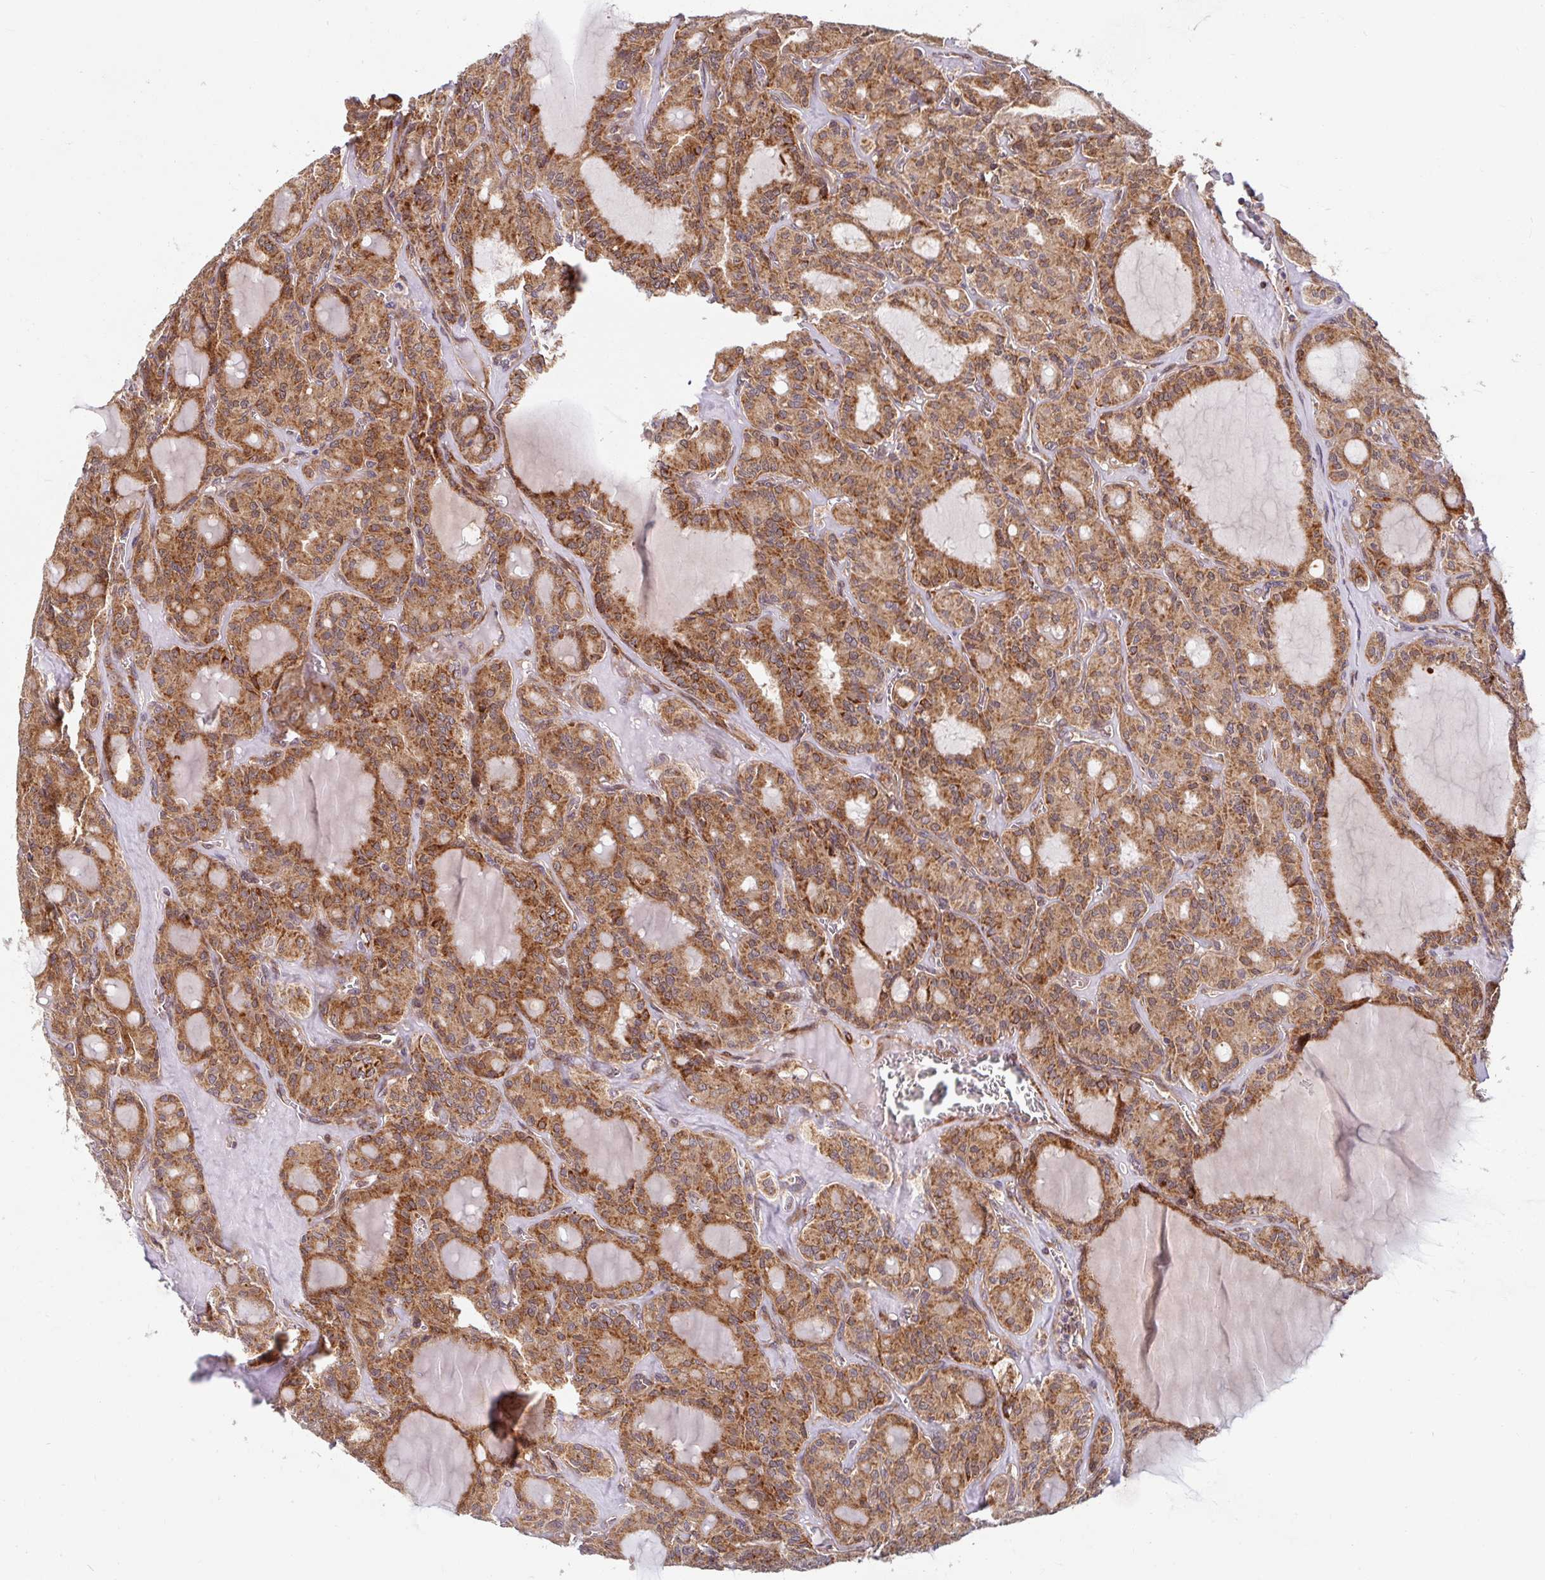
{"staining": {"intensity": "moderate", "quantity": ">75%", "location": "cytoplasmic/membranous"}, "tissue": "thyroid cancer", "cell_type": "Tumor cells", "image_type": "cancer", "snomed": [{"axis": "morphology", "description": "Papillary adenocarcinoma, NOS"}, {"axis": "topography", "description": "Thyroid gland"}], "caption": "Protein expression analysis of papillary adenocarcinoma (thyroid) displays moderate cytoplasmic/membranous positivity in approximately >75% of tumor cells.", "gene": "BTF3", "patient": {"sex": "male", "age": 87}}